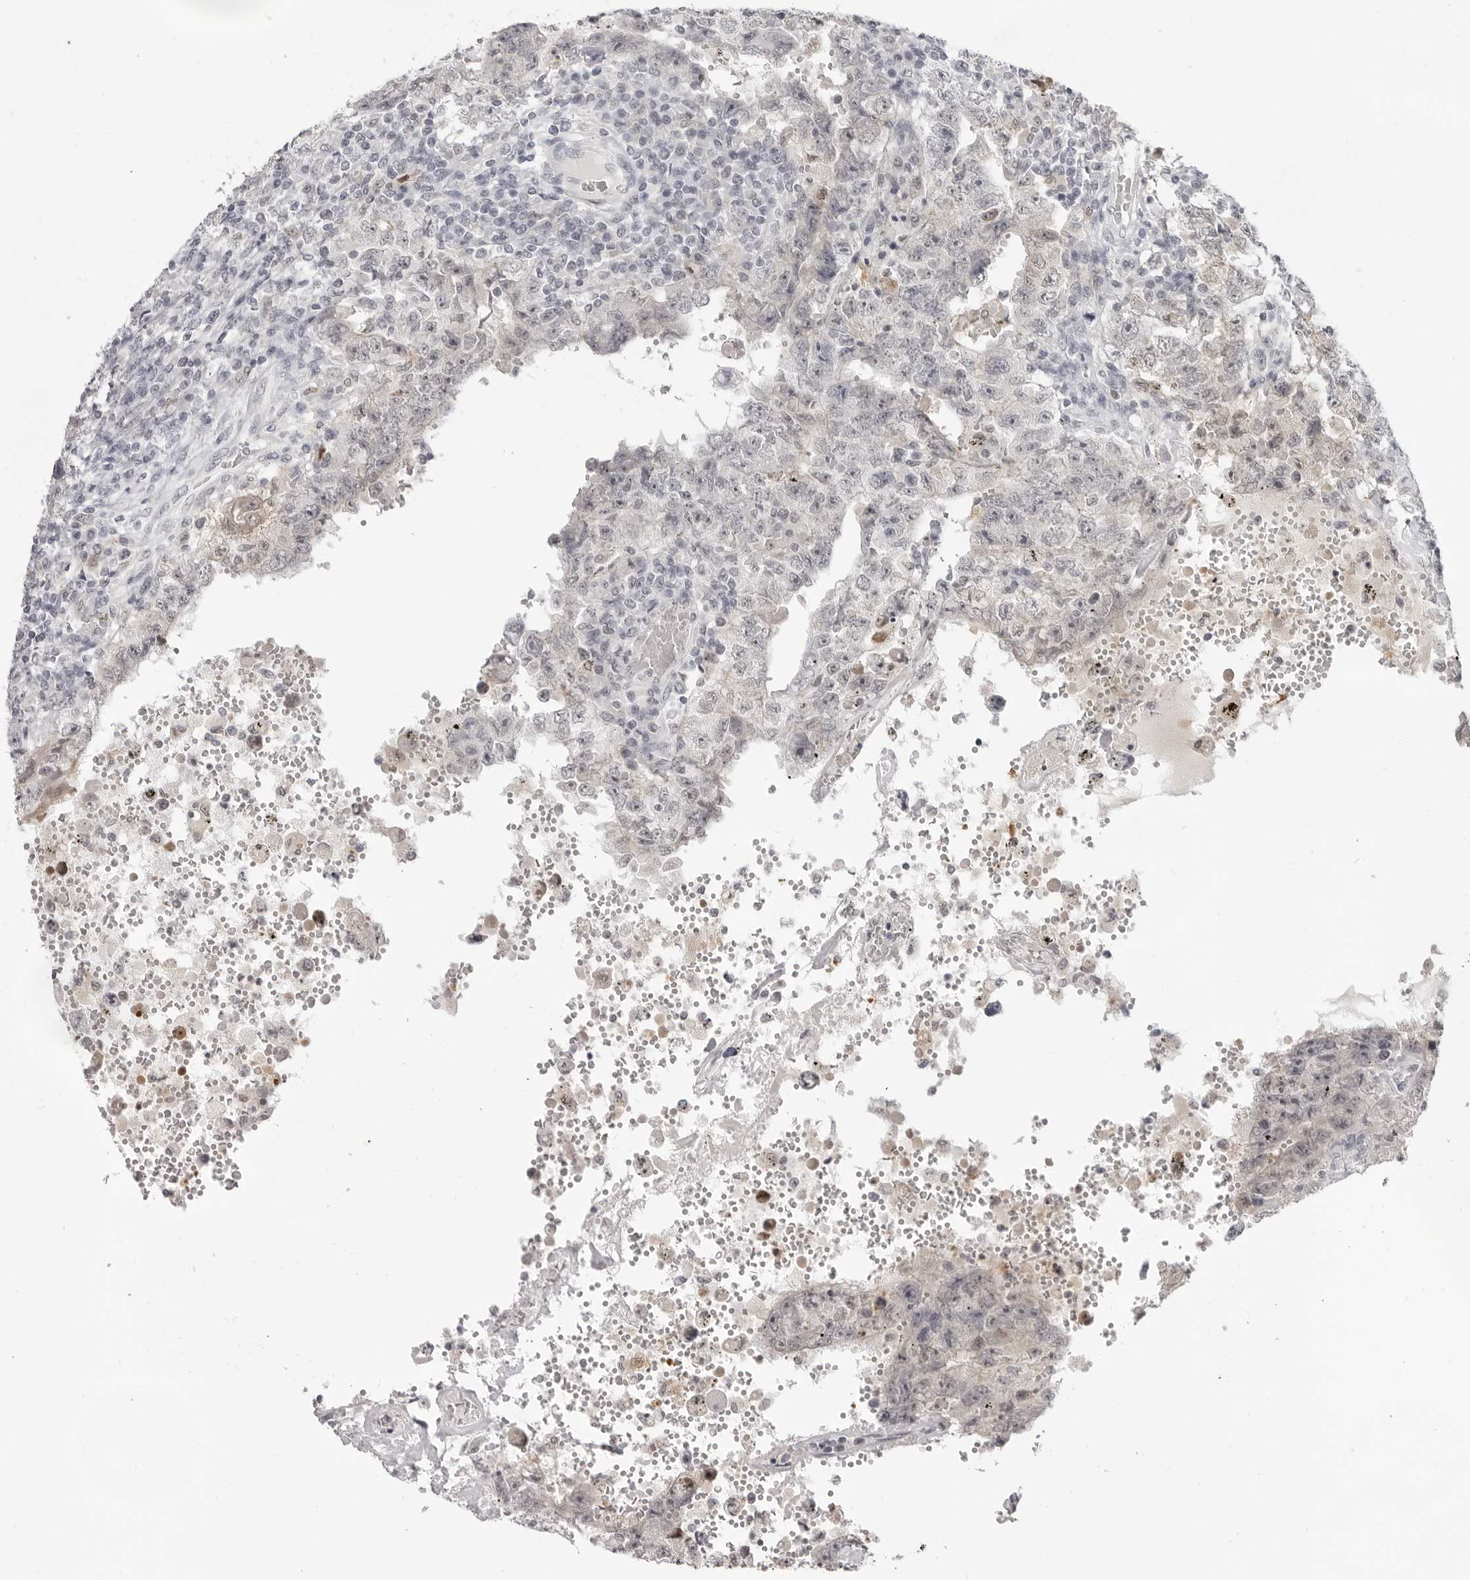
{"staining": {"intensity": "negative", "quantity": "none", "location": "none"}, "tissue": "testis cancer", "cell_type": "Tumor cells", "image_type": "cancer", "snomed": [{"axis": "morphology", "description": "Carcinoma, Embryonal, NOS"}, {"axis": "topography", "description": "Testis"}], "caption": "The histopathology image shows no staining of tumor cells in embryonal carcinoma (testis).", "gene": "SRGAP2", "patient": {"sex": "male", "age": 26}}